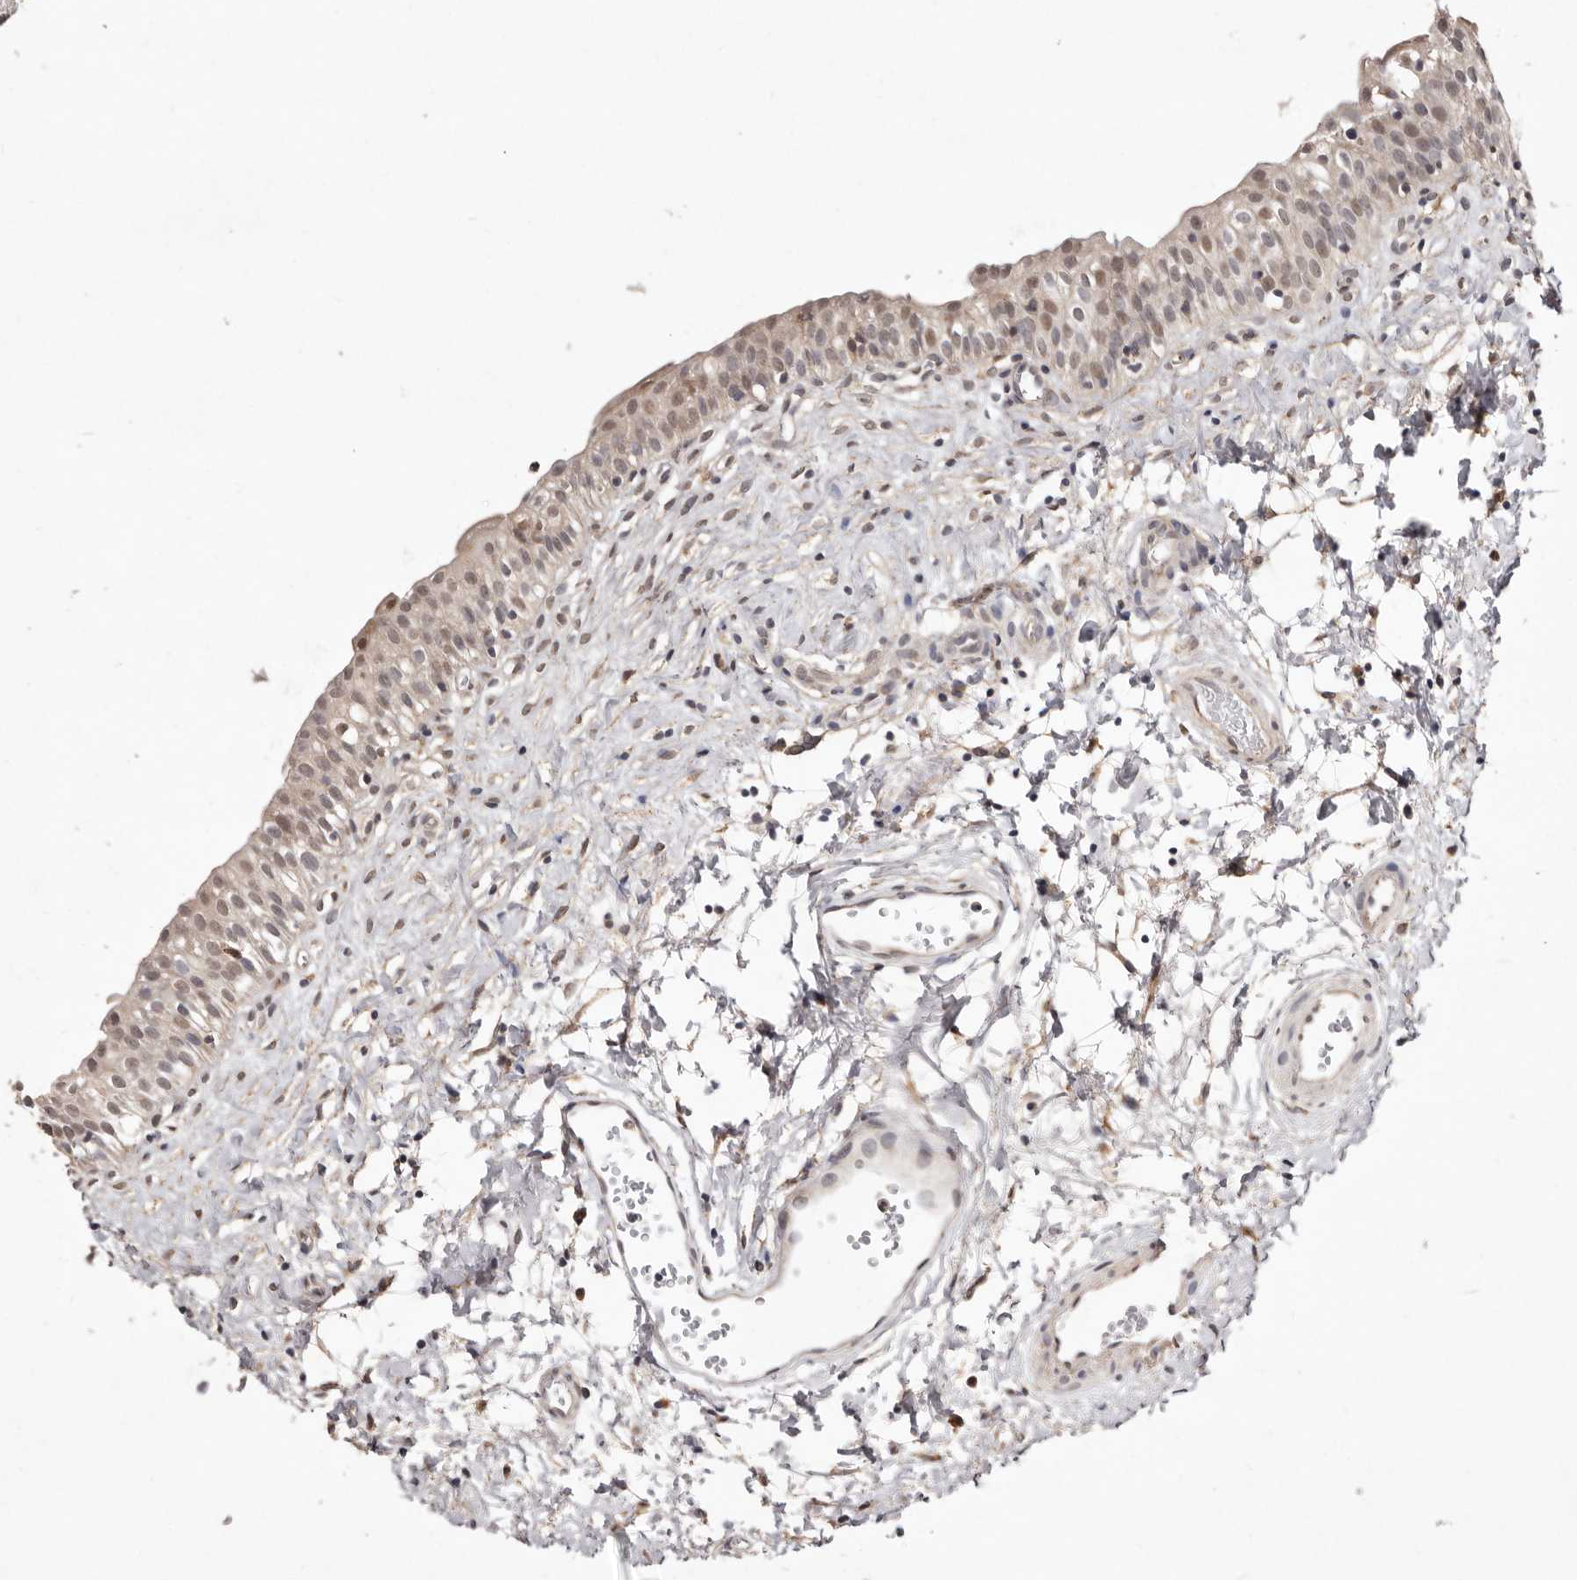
{"staining": {"intensity": "weak", "quantity": "25%-75%", "location": "cytoplasmic/membranous,nuclear"}, "tissue": "urinary bladder", "cell_type": "Urothelial cells", "image_type": "normal", "snomed": [{"axis": "morphology", "description": "Normal tissue, NOS"}, {"axis": "topography", "description": "Urinary bladder"}], "caption": "A histopathology image of human urinary bladder stained for a protein demonstrates weak cytoplasmic/membranous,nuclear brown staining in urothelial cells.", "gene": "RRM2B", "patient": {"sex": "male", "age": 51}}